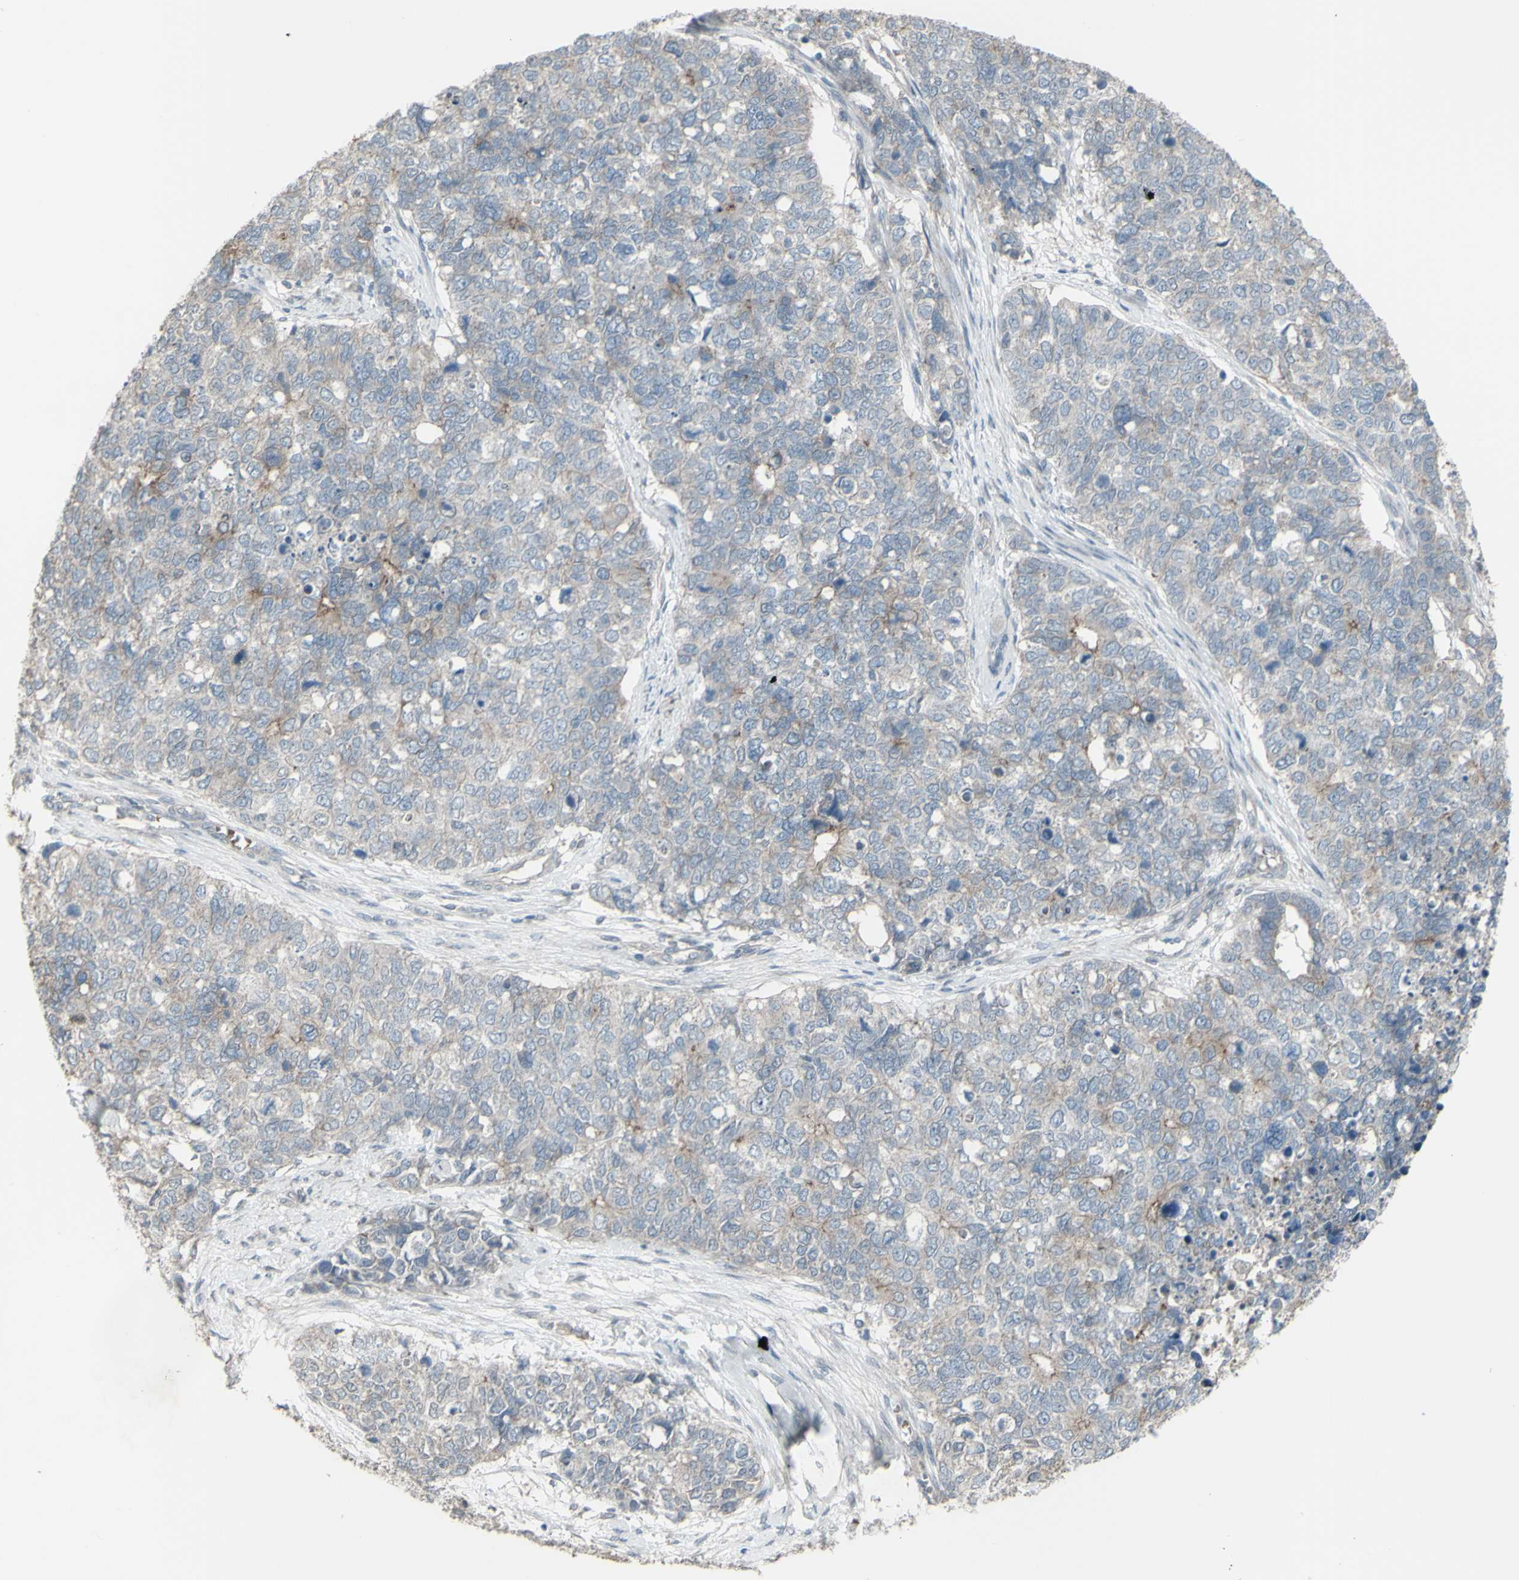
{"staining": {"intensity": "weak", "quantity": ">75%", "location": "cytoplasmic/membranous"}, "tissue": "cervical cancer", "cell_type": "Tumor cells", "image_type": "cancer", "snomed": [{"axis": "morphology", "description": "Squamous cell carcinoma, NOS"}, {"axis": "topography", "description": "Cervix"}], "caption": "An immunohistochemistry (IHC) micrograph of neoplastic tissue is shown. Protein staining in brown labels weak cytoplasmic/membranous positivity in cervical squamous cell carcinoma within tumor cells.", "gene": "GRAMD1B", "patient": {"sex": "female", "age": 63}}